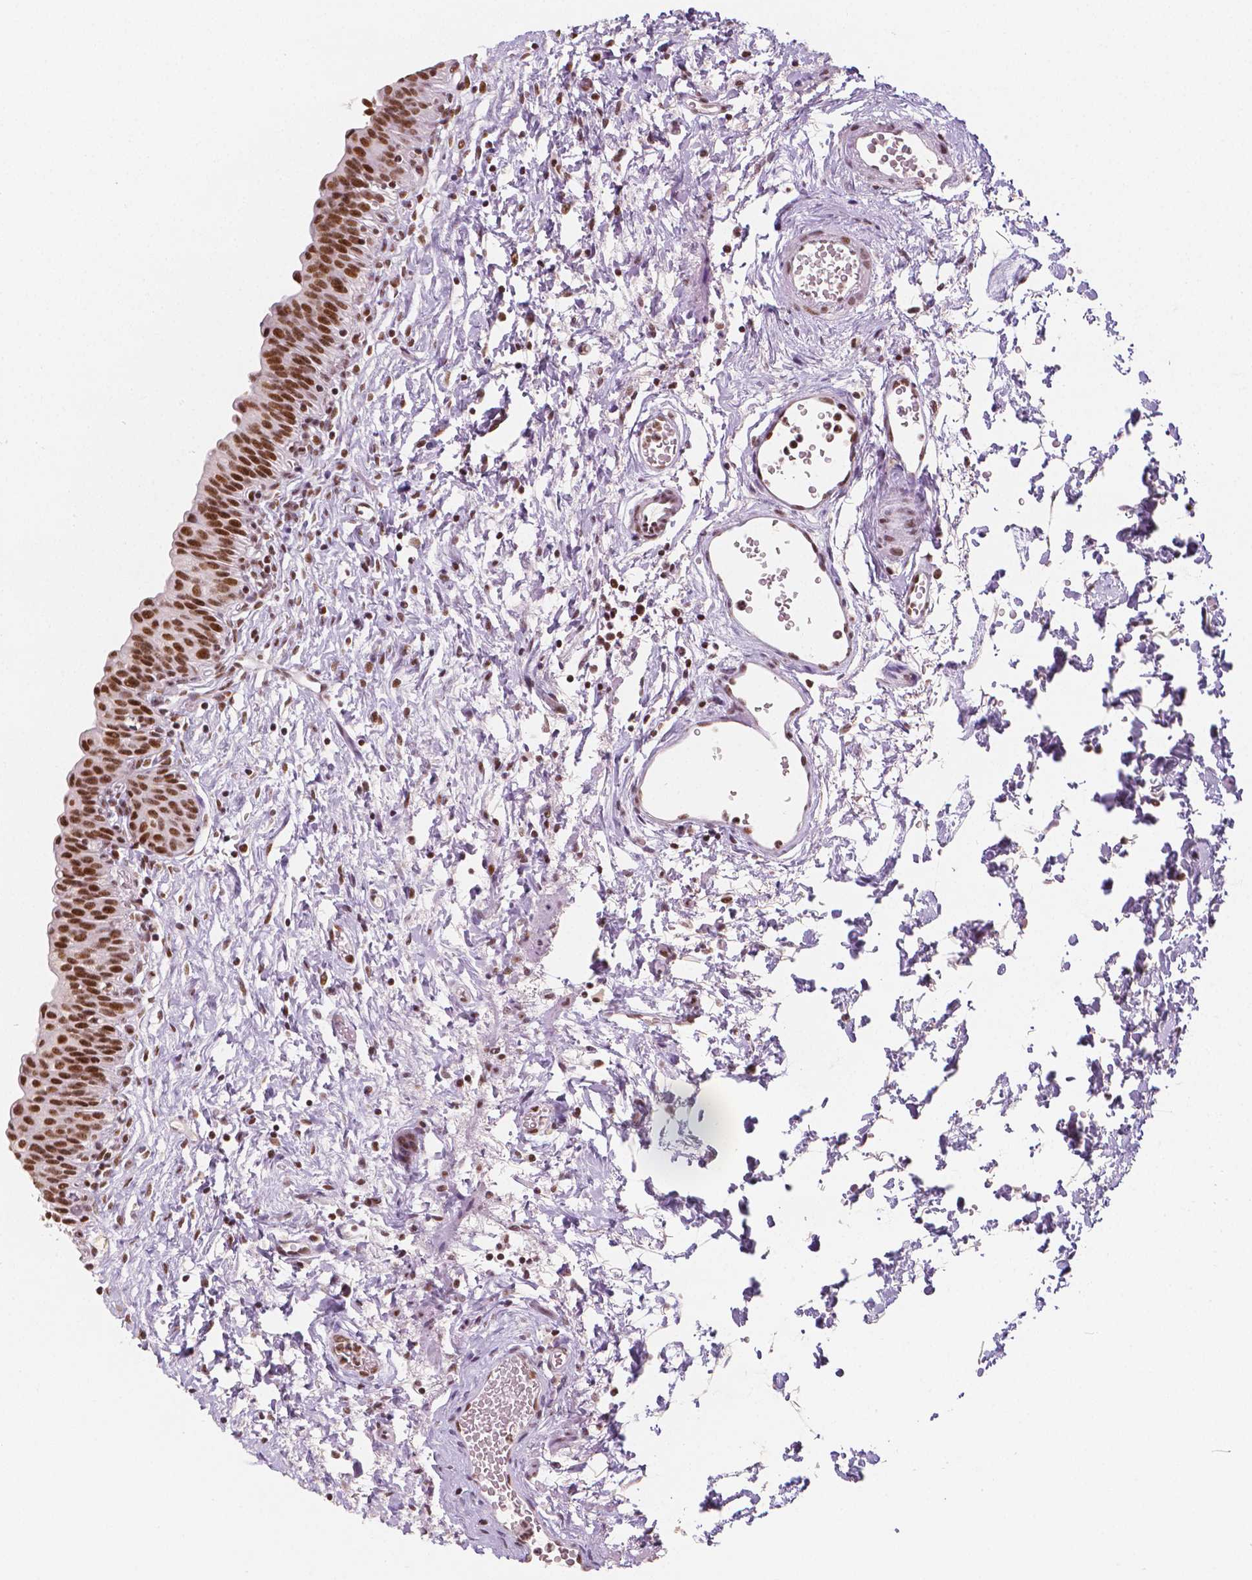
{"staining": {"intensity": "strong", "quantity": ">75%", "location": "nuclear"}, "tissue": "urinary bladder", "cell_type": "Urothelial cells", "image_type": "normal", "snomed": [{"axis": "morphology", "description": "Normal tissue, NOS"}, {"axis": "topography", "description": "Urinary bladder"}], "caption": "There is high levels of strong nuclear staining in urothelial cells of unremarkable urinary bladder, as demonstrated by immunohistochemical staining (brown color).", "gene": "HDAC1", "patient": {"sex": "male", "age": 56}}